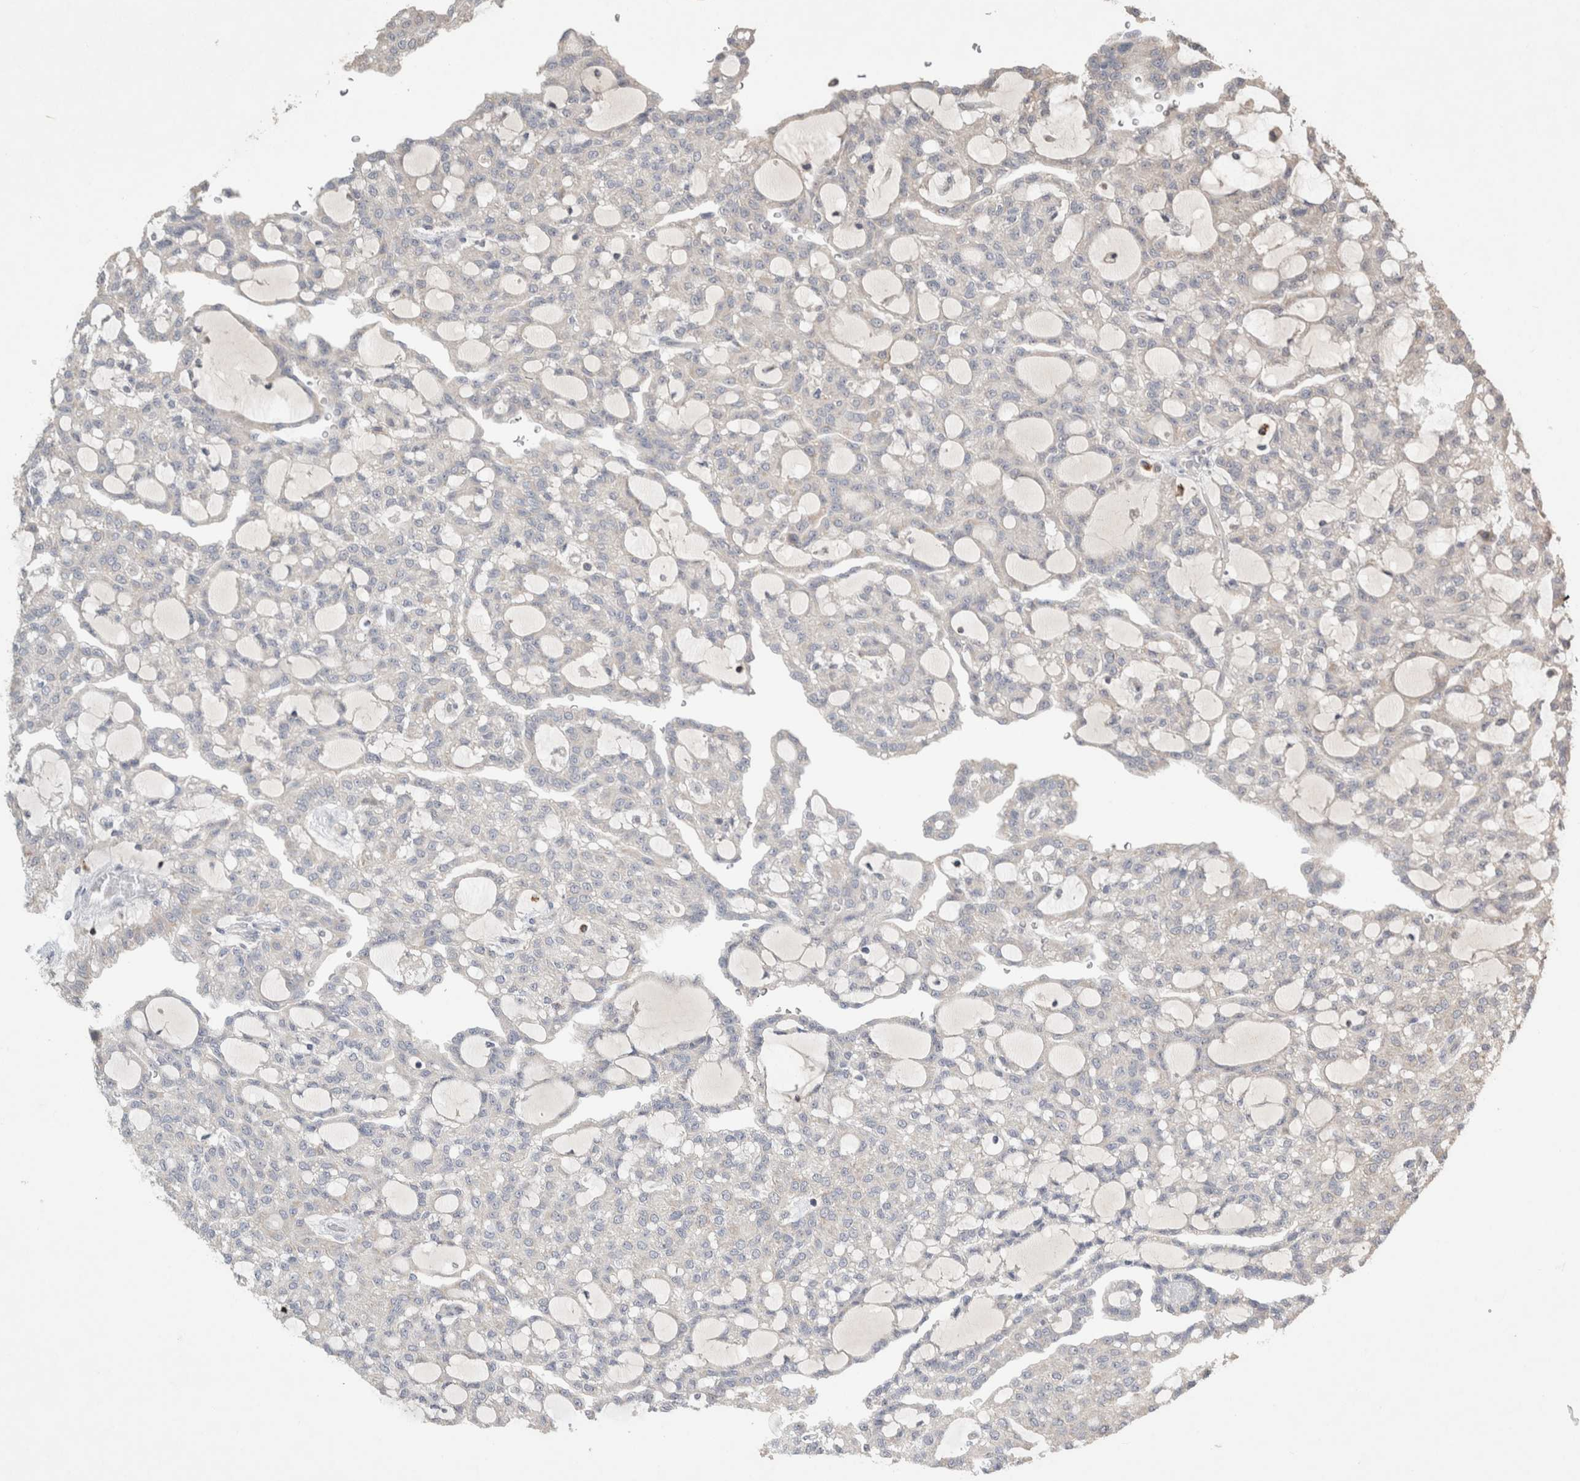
{"staining": {"intensity": "negative", "quantity": "none", "location": "none"}, "tissue": "renal cancer", "cell_type": "Tumor cells", "image_type": "cancer", "snomed": [{"axis": "morphology", "description": "Adenocarcinoma, NOS"}, {"axis": "topography", "description": "Kidney"}], "caption": "Tumor cells are negative for protein expression in human renal adenocarcinoma. (IHC, brightfield microscopy, high magnification).", "gene": "SERAC1", "patient": {"sex": "male", "age": 63}}